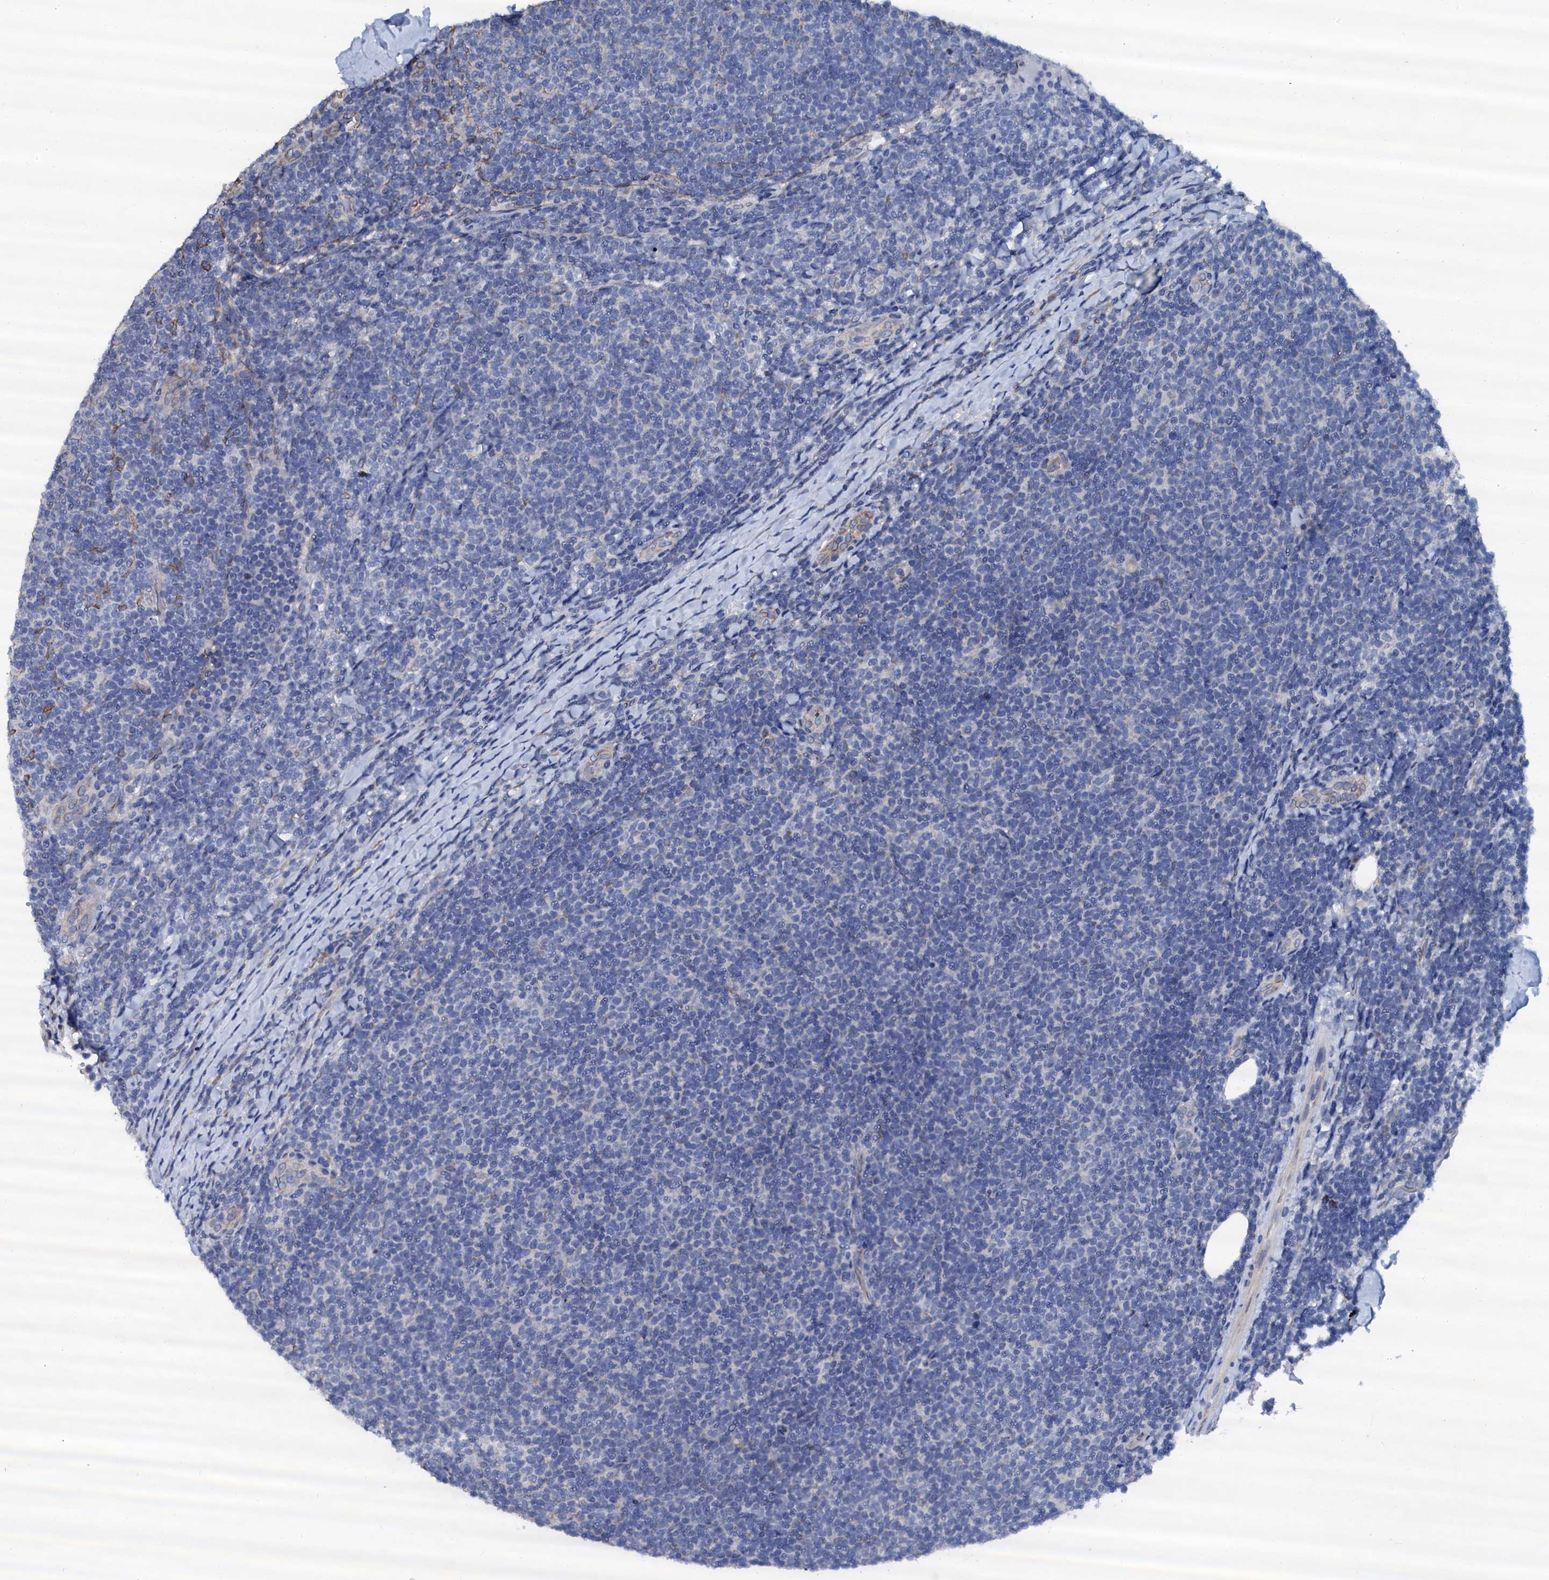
{"staining": {"intensity": "negative", "quantity": "none", "location": "none"}, "tissue": "lymphoma", "cell_type": "Tumor cells", "image_type": "cancer", "snomed": [{"axis": "morphology", "description": "Malignant lymphoma, non-Hodgkin's type, Low grade"}, {"axis": "topography", "description": "Lymph node"}], "caption": "A high-resolution histopathology image shows IHC staining of low-grade malignant lymphoma, non-Hodgkin's type, which reveals no significant positivity in tumor cells.", "gene": "AKAP3", "patient": {"sex": "male", "age": 66}}